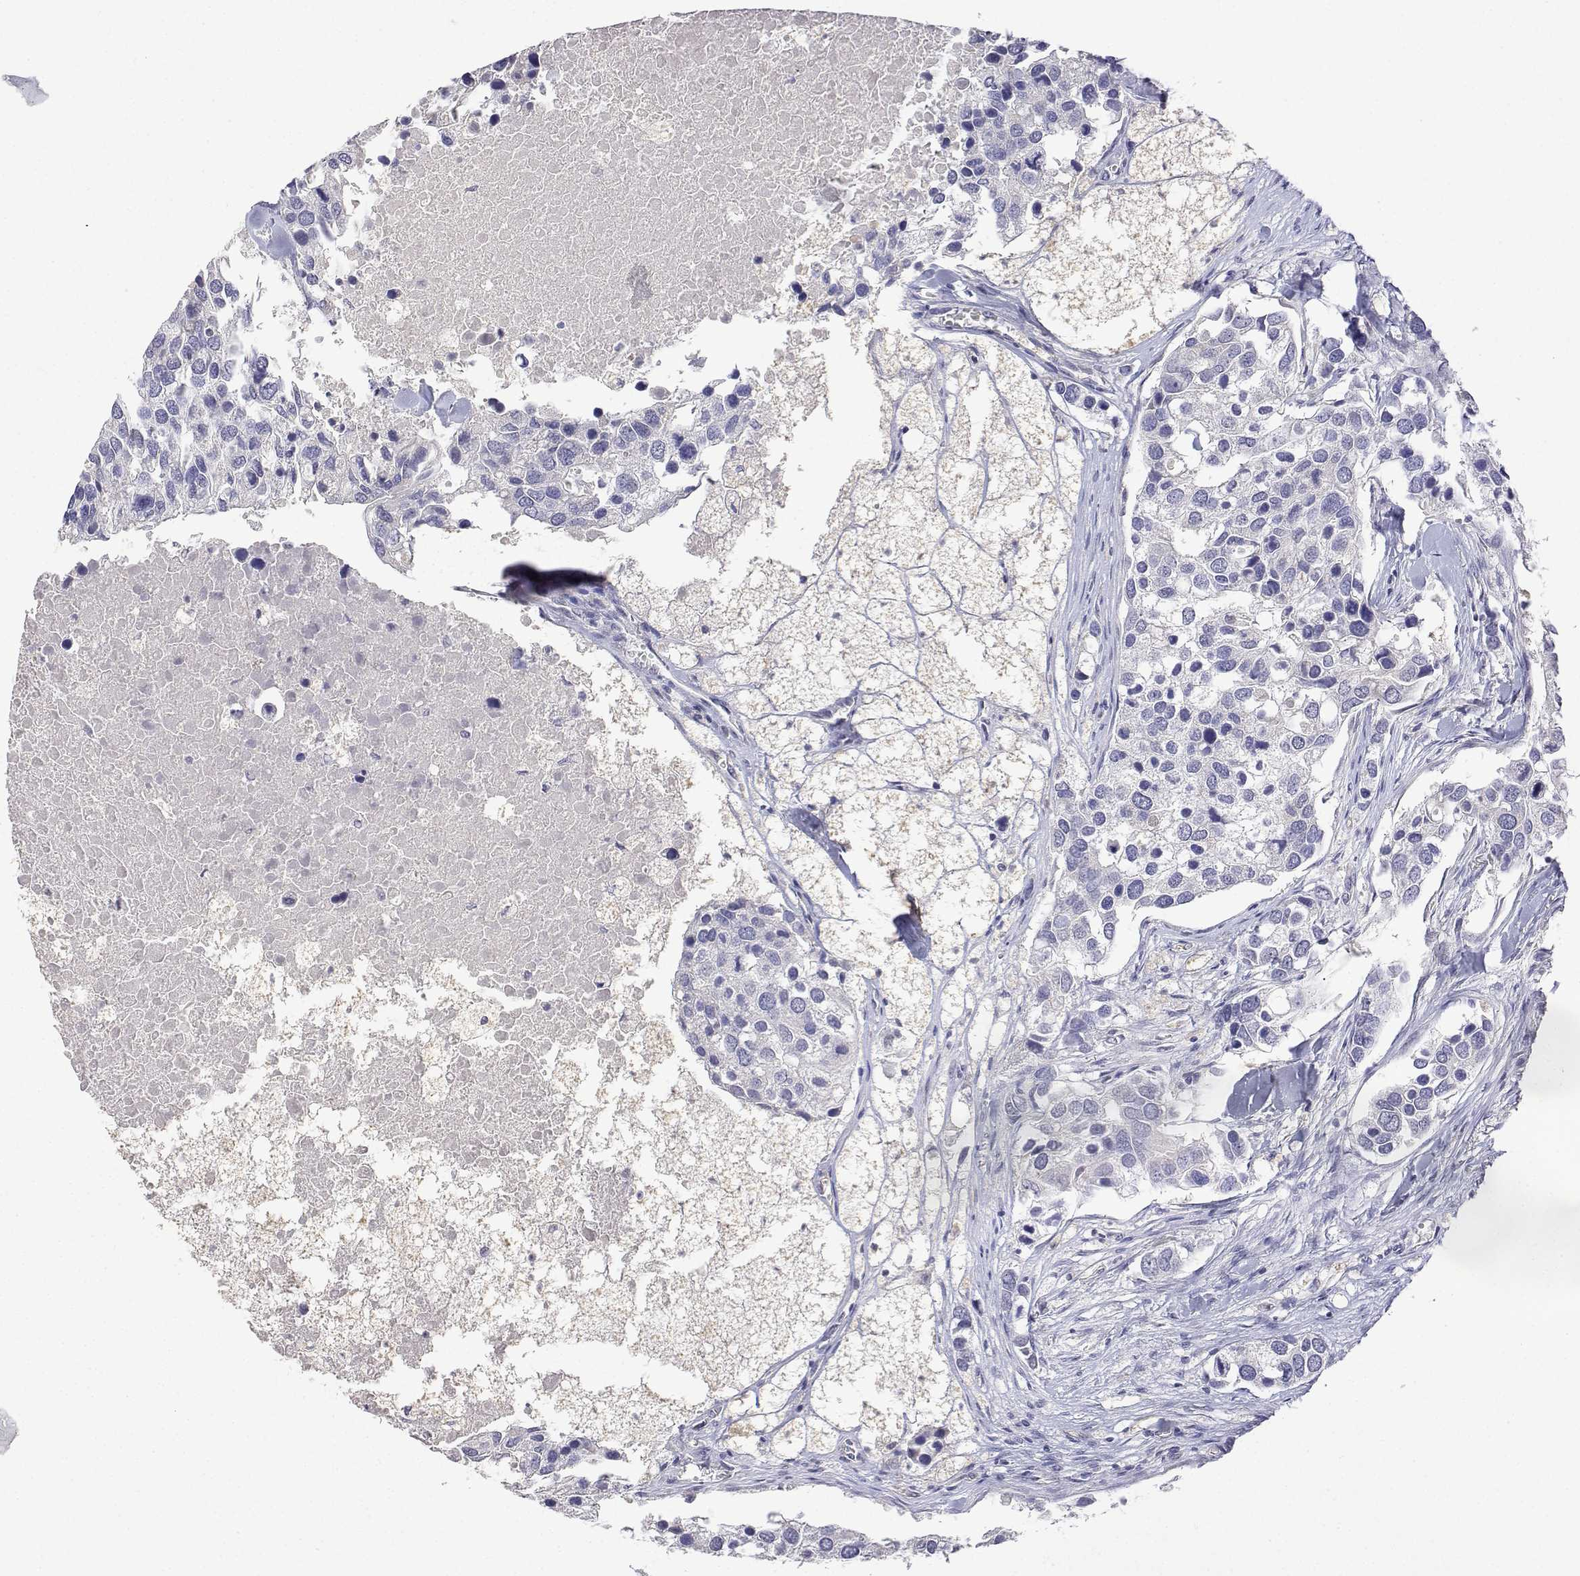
{"staining": {"intensity": "negative", "quantity": "none", "location": "none"}, "tissue": "breast cancer", "cell_type": "Tumor cells", "image_type": "cancer", "snomed": [{"axis": "morphology", "description": "Duct carcinoma"}, {"axis": "topography", "description": "Breast"}], "caption": "Image shows no protein positivity in tumor cells of breast cancer (intraductal carcinoma) tissue. (DAB immunohistochemistry visualized using brightfield microscopy, high magnification).", "gene": "PLCB1", "patient": {"sex": "female", "age": 83}}